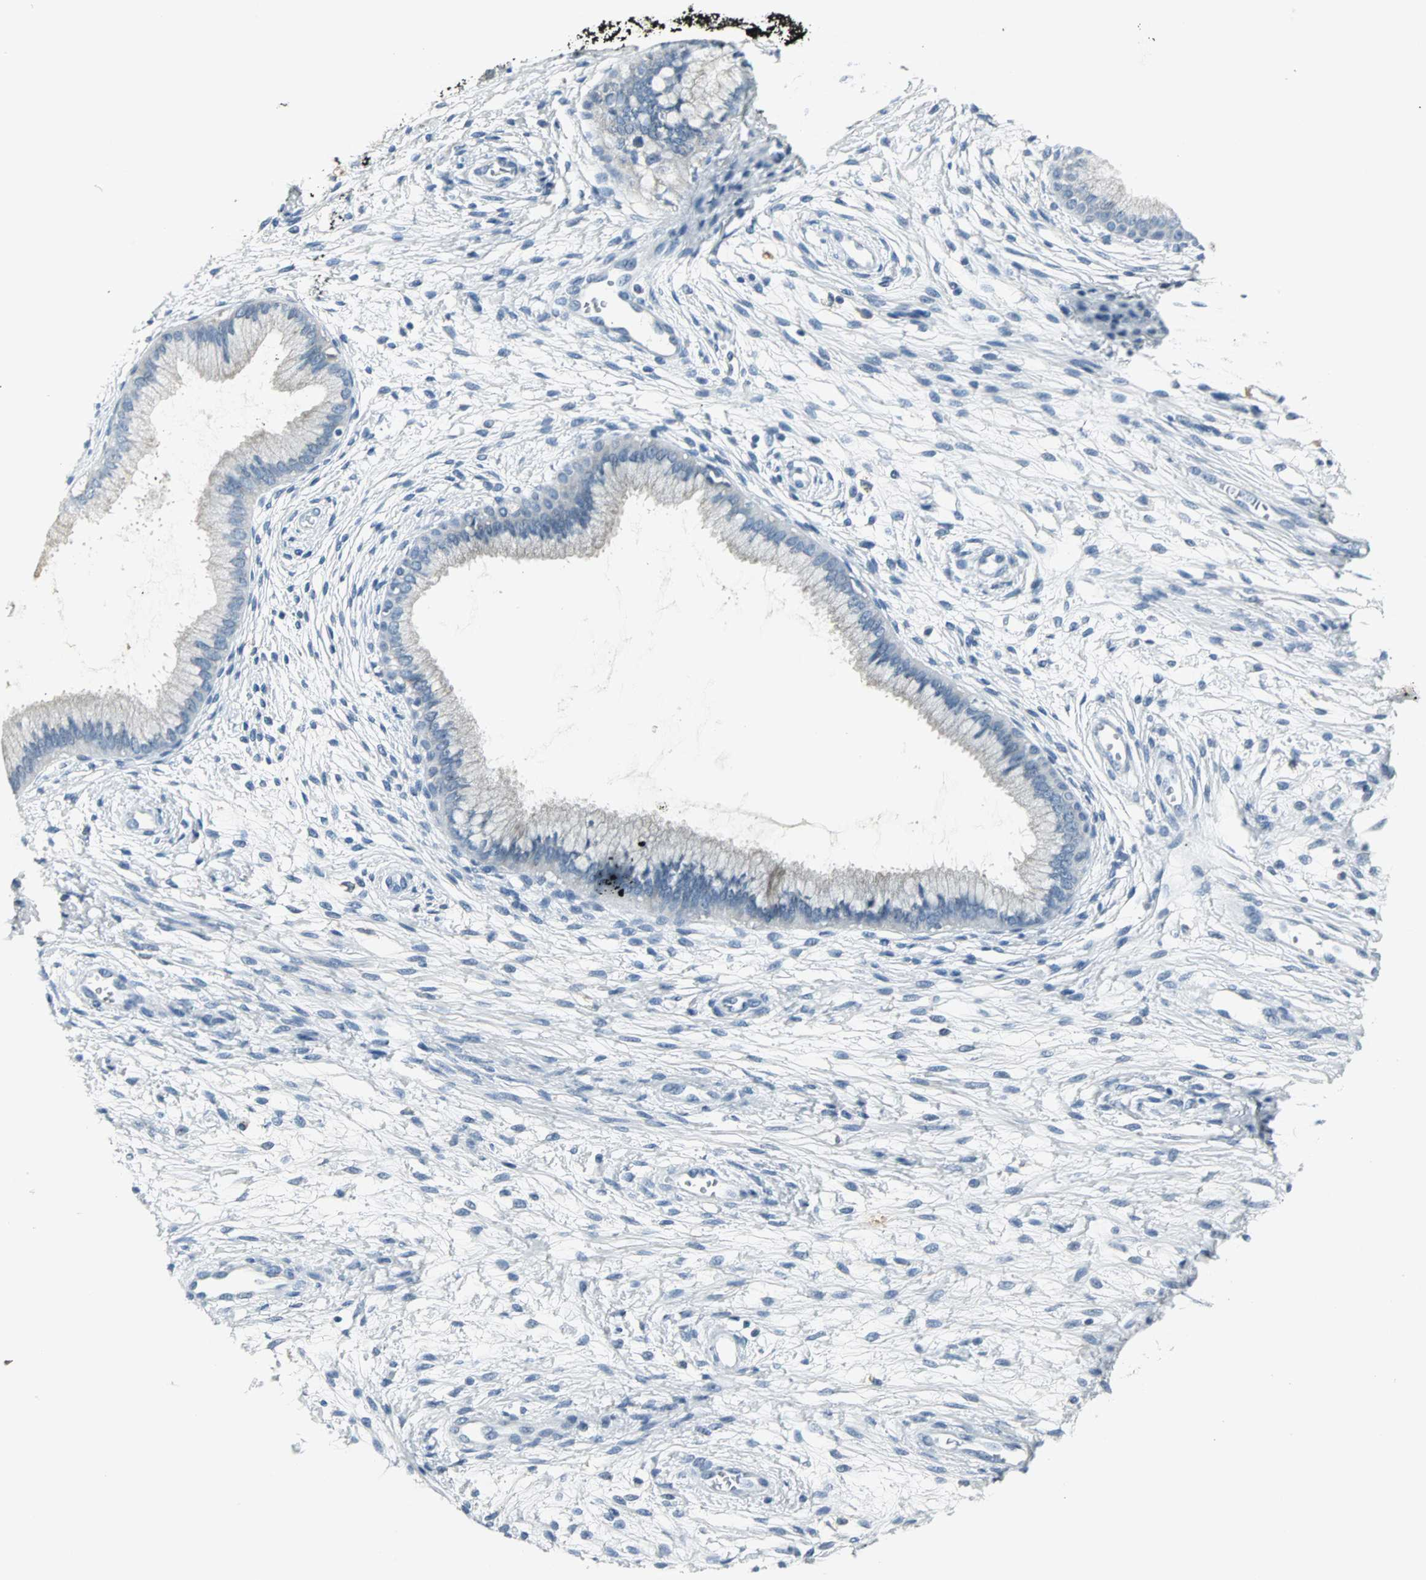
{"staining": {"intensity": "negative", "quantity": "none", "location": "none"}, "tissue": "cervix", "cell_type": "Glandular cells", "image_type": "normal", "snomed": [{"axis": "morphology", "description": "Normal tissue, NOS"}, {"axis": "topography", "description": "Cervix"}], "caption": "IHC photomicrograph of unremarkable cervix: human cervix stained with DAB (3,3'-diaminobenzidine) exhibits no significant protein expression in glandular cells. (DAB immunohistochemistry visualized using brightfield microscopy, high magnification).", "gene": "SLC2A5", "patient": {"sex": "female", "age": 39}}